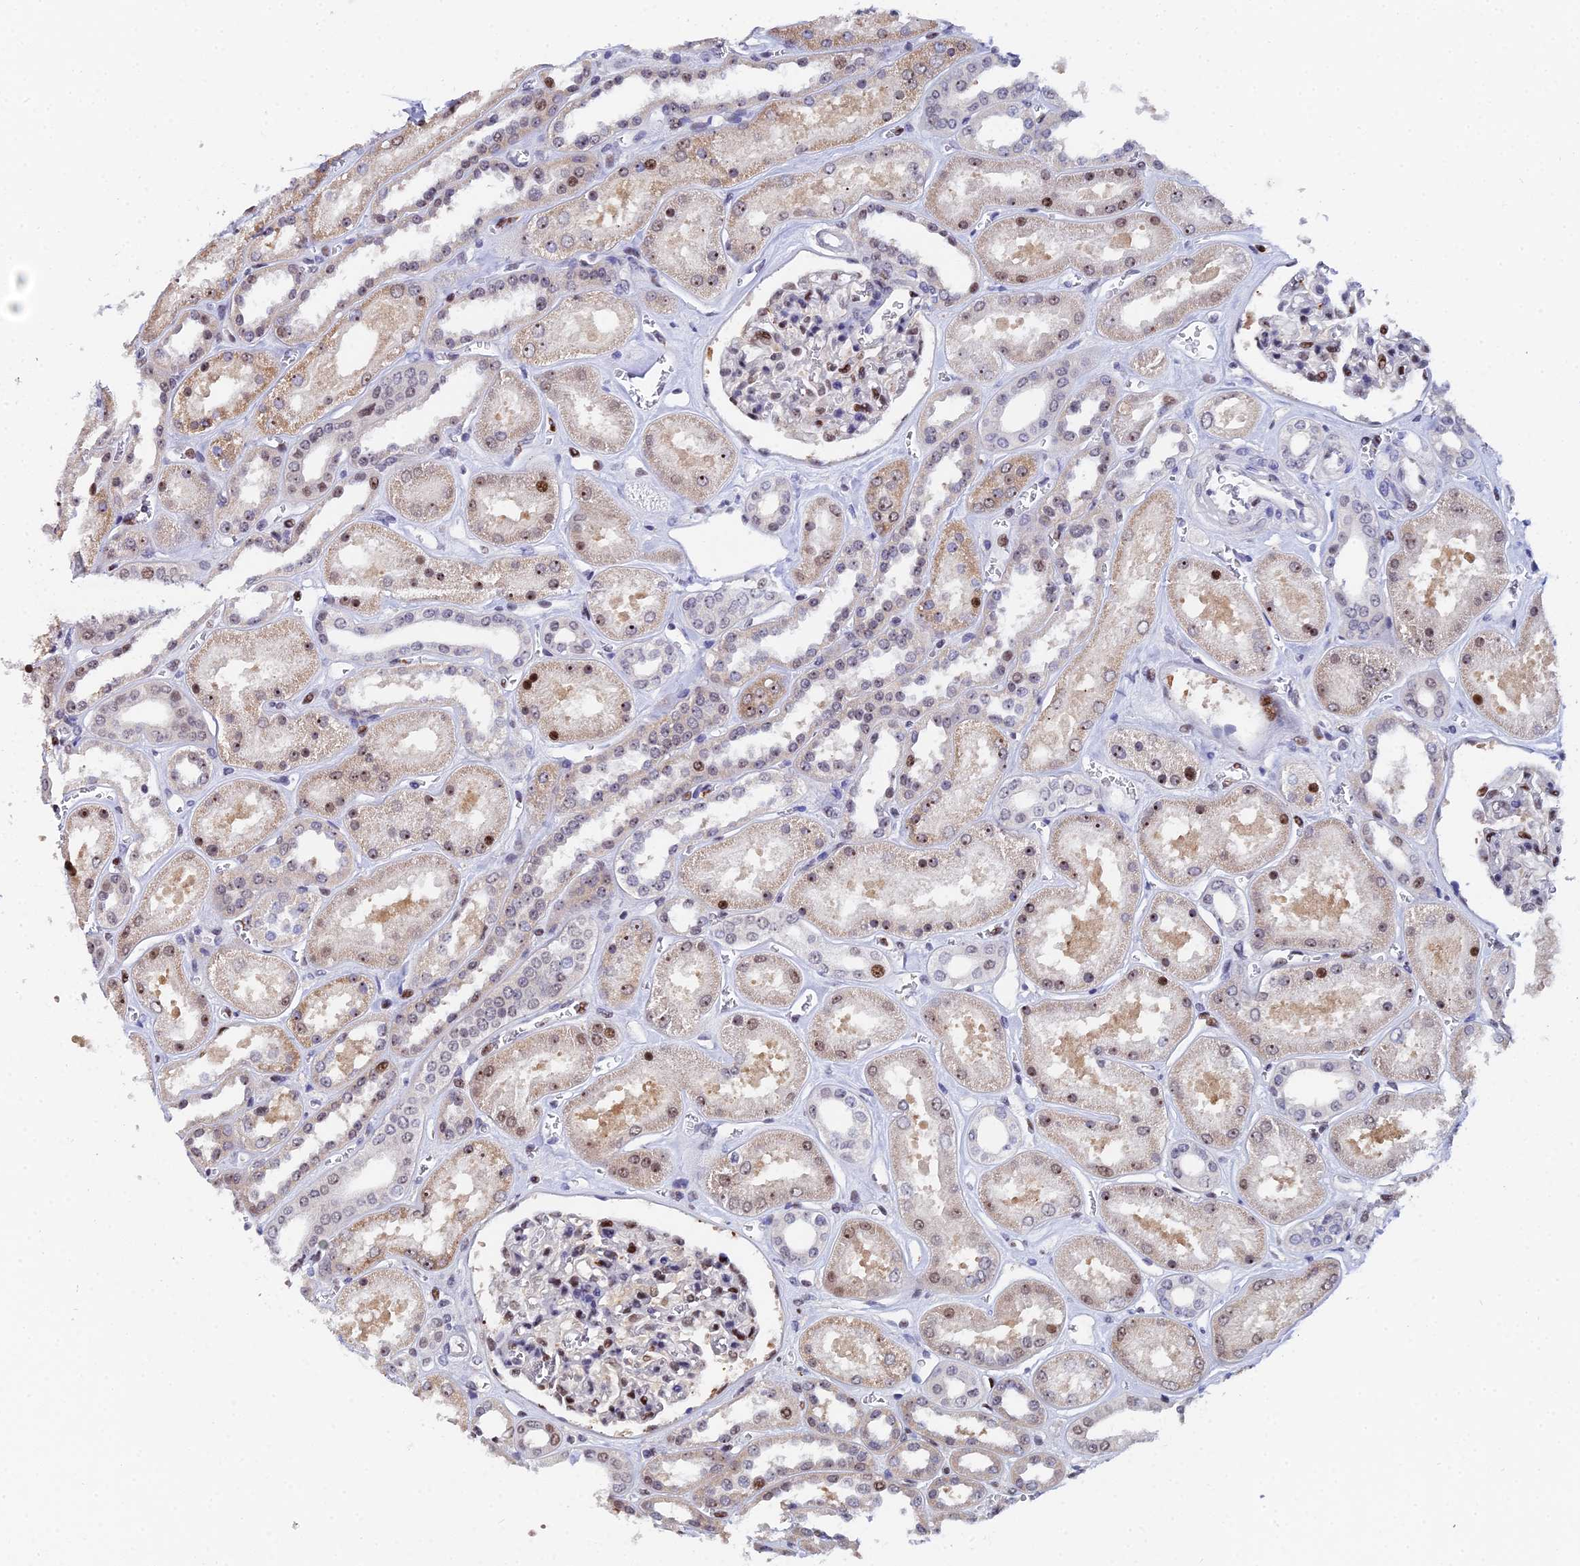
{"staining": {"intensity": "moderate", "quantity": "25%-75%", "location": "nuclear"}, "tissue": "kidney", "cell_type": "Cells in glomeruli", "image_type": "normal", "snomed": [{"axis": "morphology", "description": "Normal tissue, NOS"}, {"axis": "morphology", "description": "Adenocarcinoma, NOS"}, {"axis": "topography", "description": "Kidney"}], "caption": "Protein expression analysis of benign kidney exhibits moderate nuclear positivity in approximately 25%-75% of cells in glomeruli. The staining was performed using DAB (3,3'-diaminobenzidine) to visualize the protein expression in brown, while the nuclei were stained in blue with hematoxylin (Magnification: 20x).", "gene": "TIFA", "patient": {"sex": "female", "age": 68}}